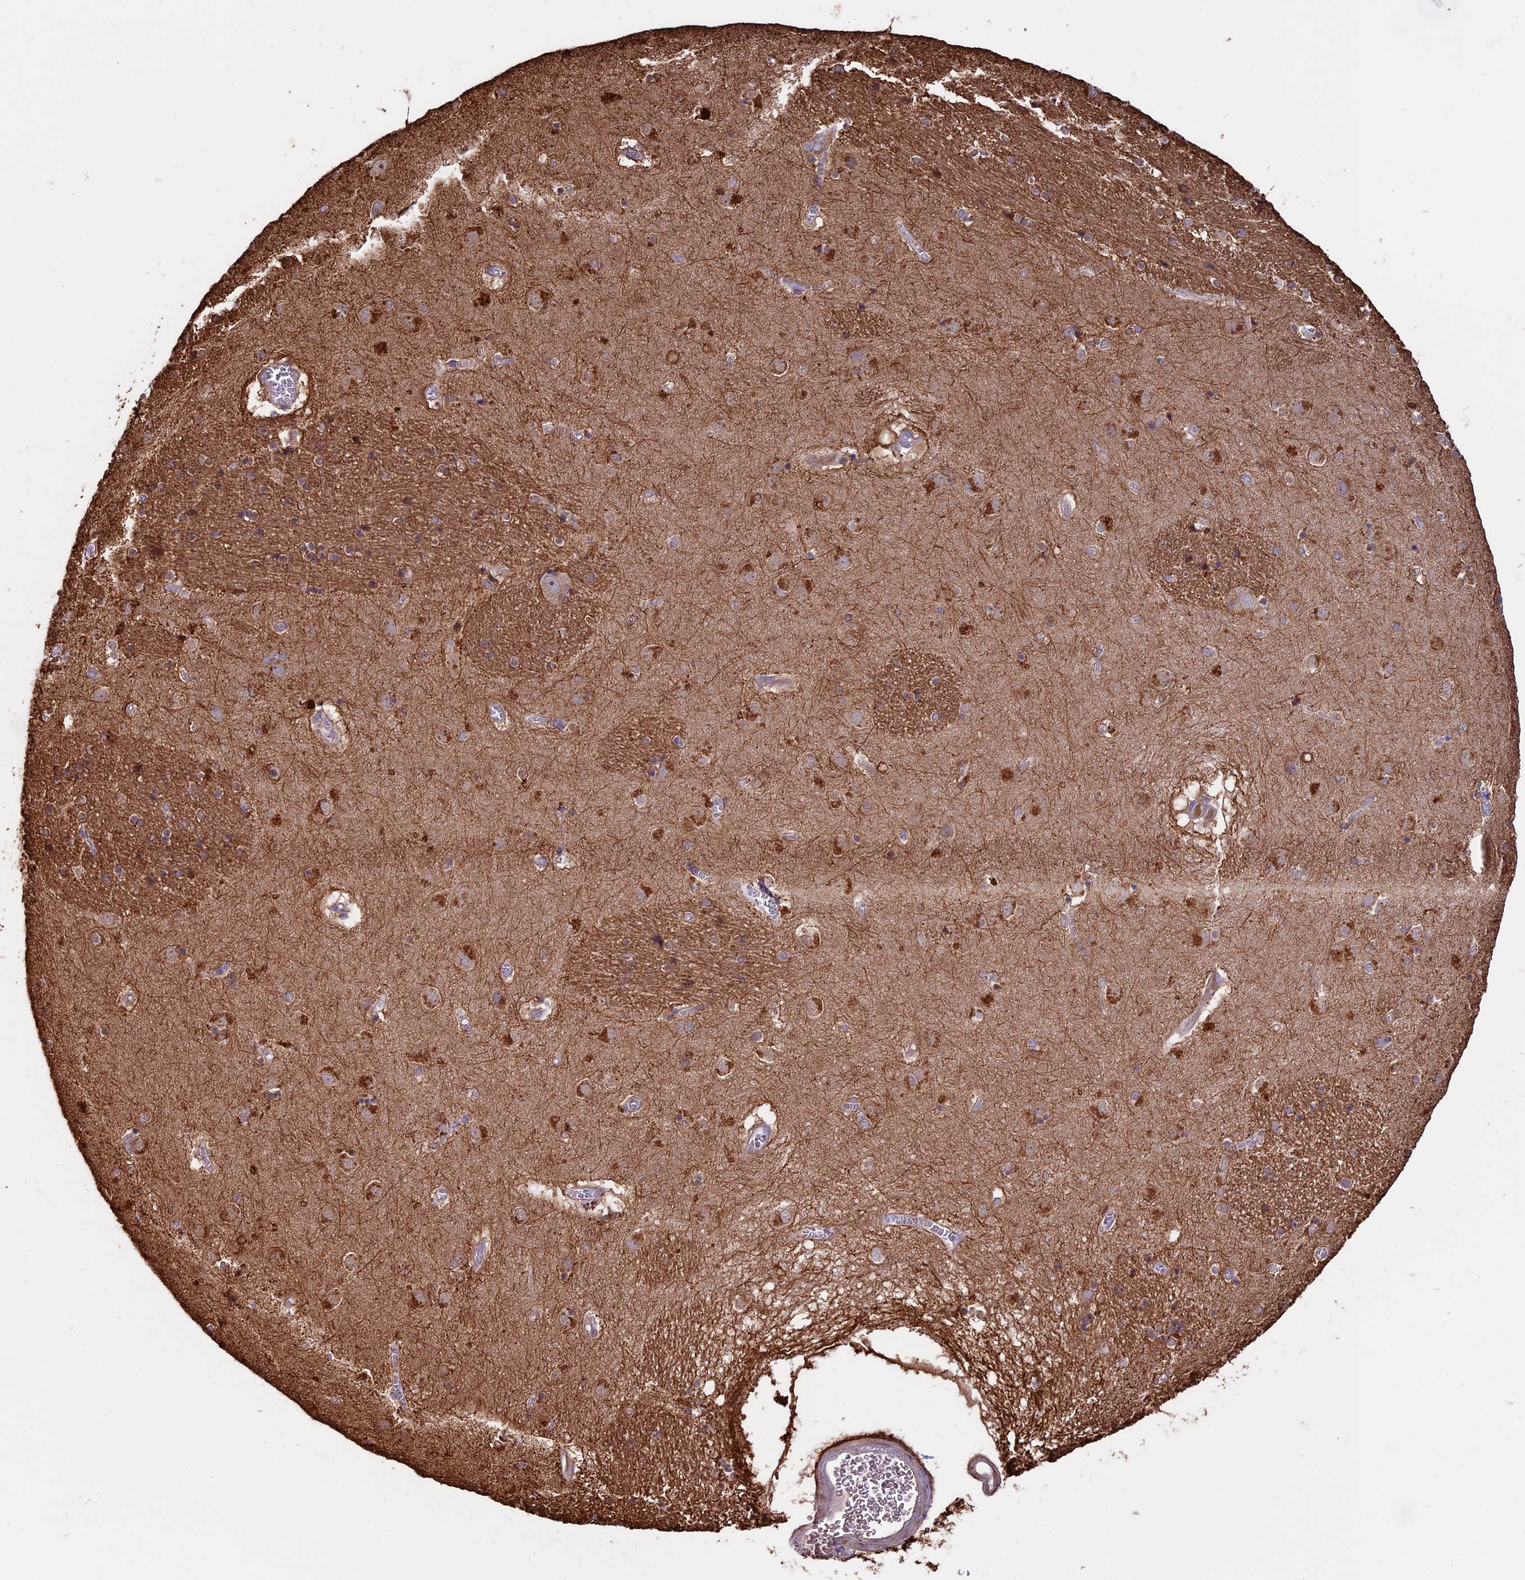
{"staining": {"intensity": "moderate", "quantity": "<25%", "location": "cytoplasmic/membranous"}, "tissue": "caudate", "cell_type": "Glial cells", "image_type": "normal", "snomed": [{"axis": "morphology", "description": "Normal tissue, NOS"}, {"axis": "topography", "description": "Lateral ventricle wall"}], "caption": "Glial cells display low levels of moderate cytoplasmic/membranous expression in about <25% of cells in benign human caudate.", "gene": "VWA3A", "patient": {"sex": "male", "age": 70}}